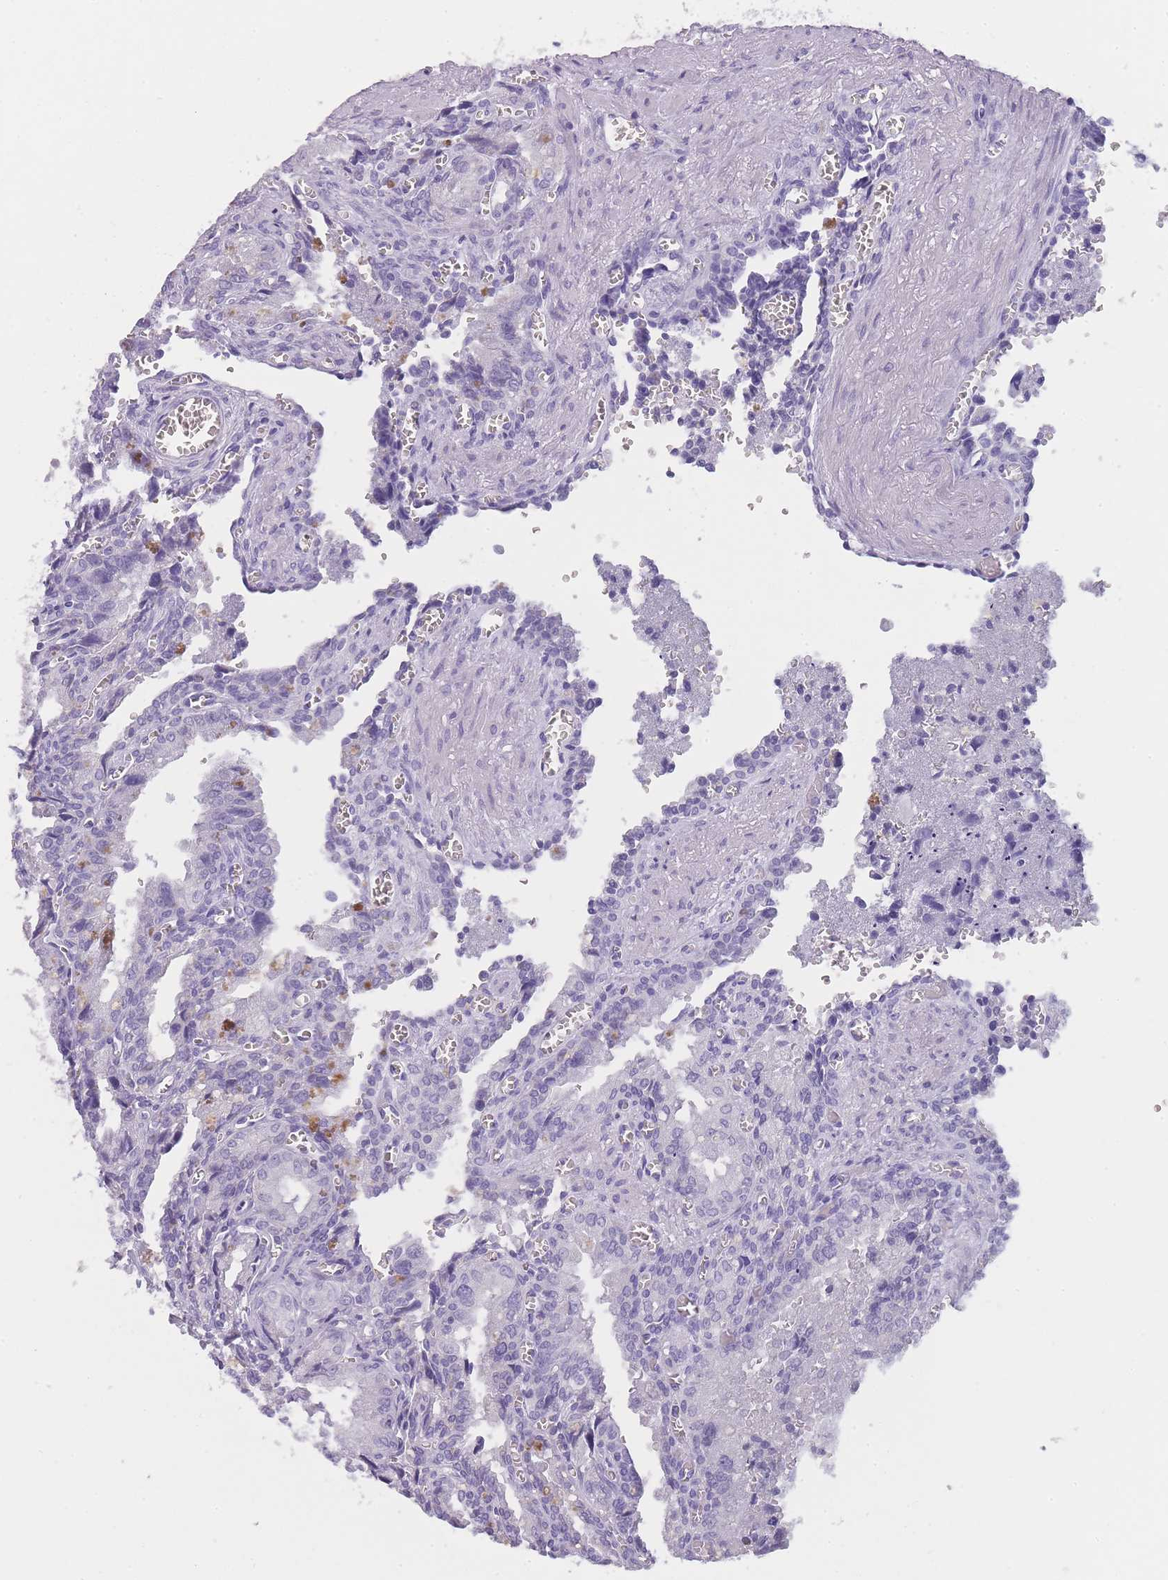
{"staining": {"intensity": "negative", "quantity": "none", "location": "none"}, "tissue": "seminal vesicle", "cell_type": "Glandular cells", "image_type": "normal", "snomed": [{"axis": "morphology", "description": "Normal tissue, NOS"}, {"axis": "topography", "description": "Seminal veicle"}], "caption": "Immunohistochemical staining of benign seminal vesicle displays no significant positivity in glandular cells. The staining is performed using DAB brown chromogen with nuclei counter-stained in using hematoxylin.", "gene": "TCP11X1", "patient": {"sex": "male", "age": 67}}